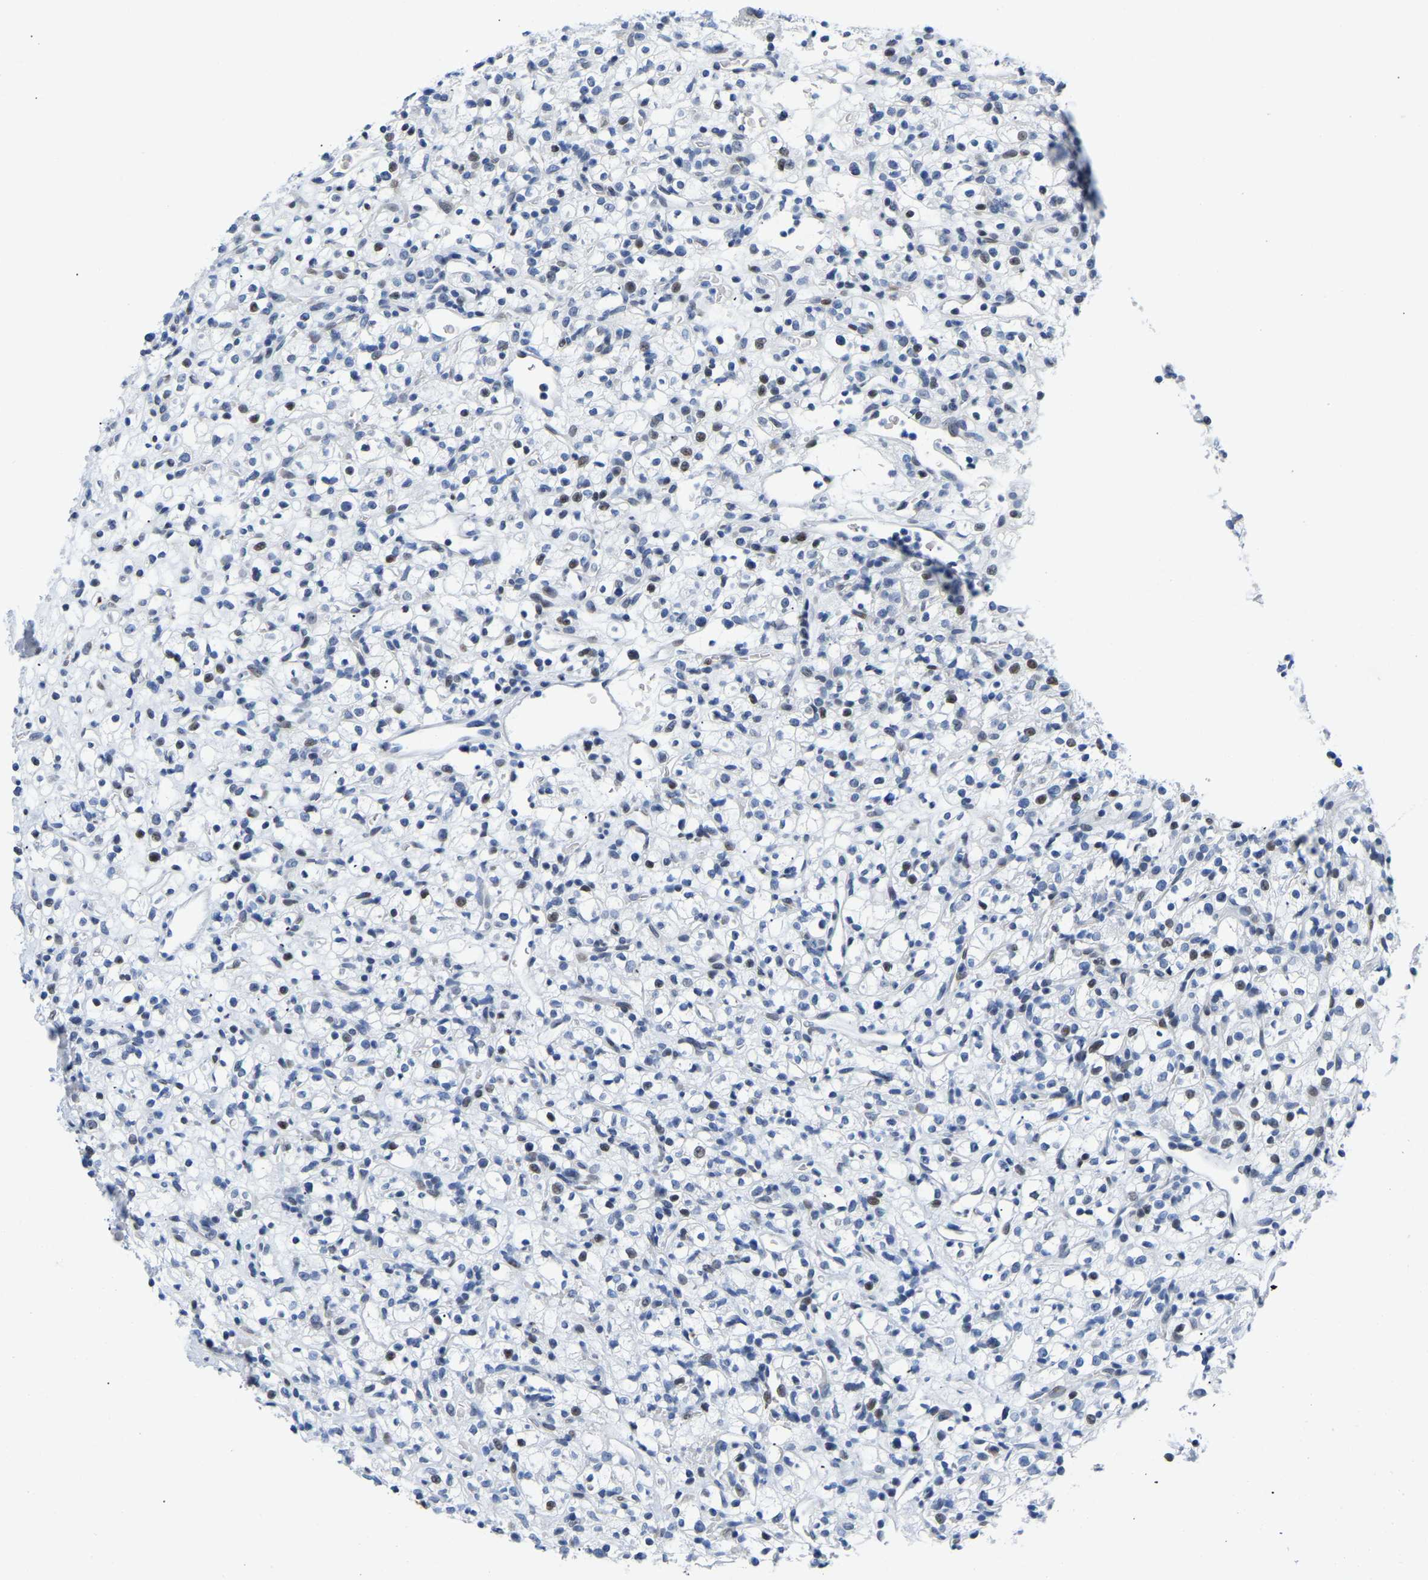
{"staining": {"intensity": "weak", "quantity": "<25%", "location": "nuclear"}, "tissue": "renal cancer", "cell_type": "Tumor cells", "image_type": "cancer", "snomed": [{"axis": "morphology", "description": "Normal tissue, NOS"}, {"axis": "morphology", "description": "Adenocarcinoma, NOS"}, {"axis": "topography", "description": "Kidney"}], "caption": "High magnification brightfield microscopy of renal adenocarcinoma stained with DAB (brown) and counterstained with hematoxylin (blue): tumor cells show no significant expression. (Brightfield microscopy of DAB IHC at high magnification).", "gene": "UPK3A", "patient": {"sex": "female", "age": 72}}